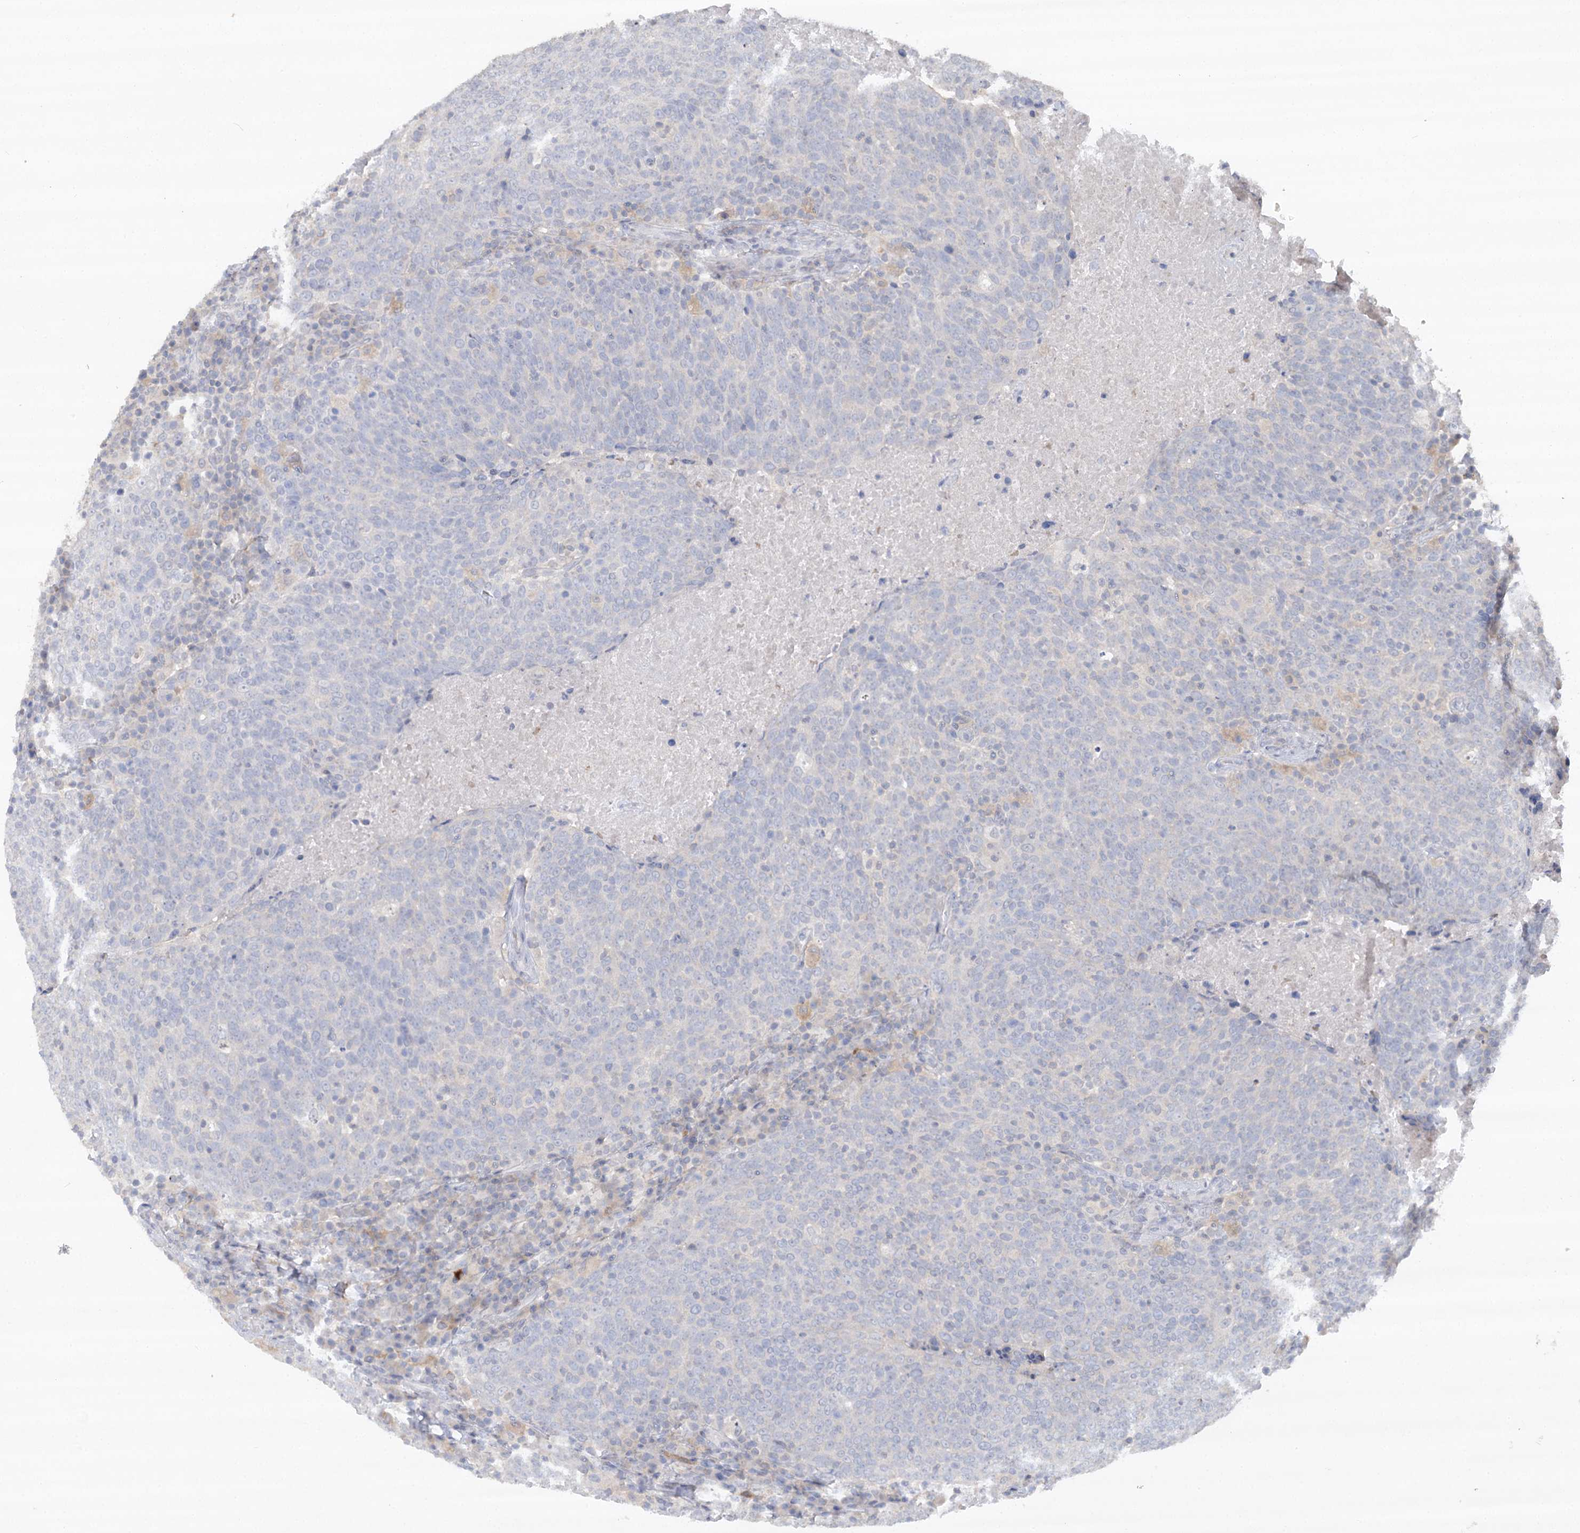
{"staining": {"intensity": "negative", "quantity": "none", "location": "none"}, "tissue": "head and neck cancer", "cell_type": "Tumor cells", "image_type": "cancer", "snomed": [{"axis": "morphology", "description": "Squamous cell carcinoma, NOS"}, {"axis": "morphology", "description": "Squamous cell carcinoma, metastatic, NOS"}, {"axis": "topography", "description": "Lymph node"}, {"axis": "topography", "description": "Head-Neck"}], "caption": "Immunohistochemistry image of neoplastic tissue: head and neck cancer stained with DAB exhibits no significant protein positivity in tumor cells.", "gene": "TRAF3IP1", "patient": {"sex": "male", "age": 62}}